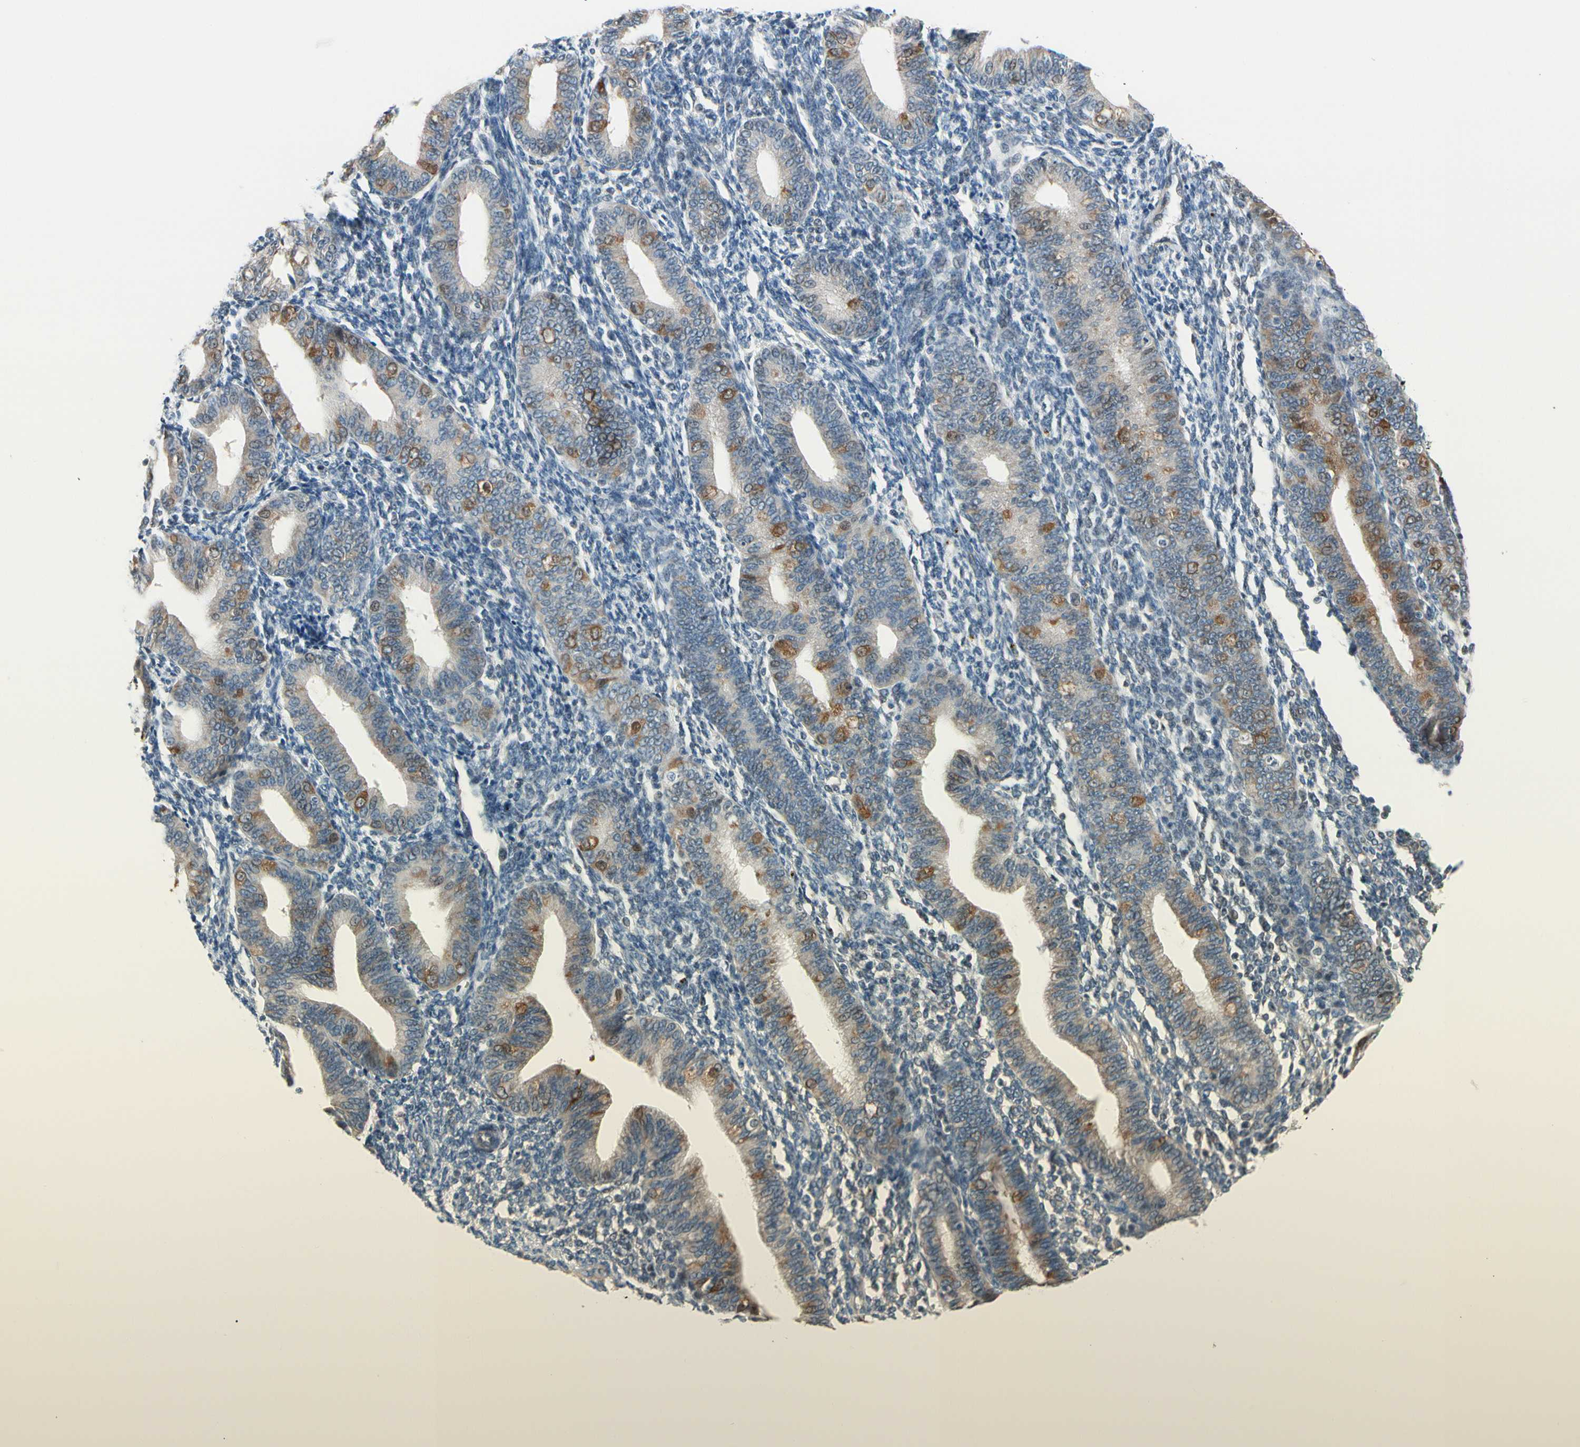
{"staining": {"intensity": "negative", "quantity": "none", "location": "none"}, "tissue": "endometrium", "cell_type": "Cells in endometrial stroma", "image_type": "normal", "snomed": [{"axis": "morphology", "description": "Normal tissue, NOS"}, {"axis": "topography", "description": "Endometrium"}], "caption": "Immunohistochemistry (IHC) histopathology image of normal endometrium: human endometrium stained with DAB displays no significant protein expression in cells in endometrial stroma.", "gene": "CFAP36", "patient": {"sex": "female", "age": 61}}